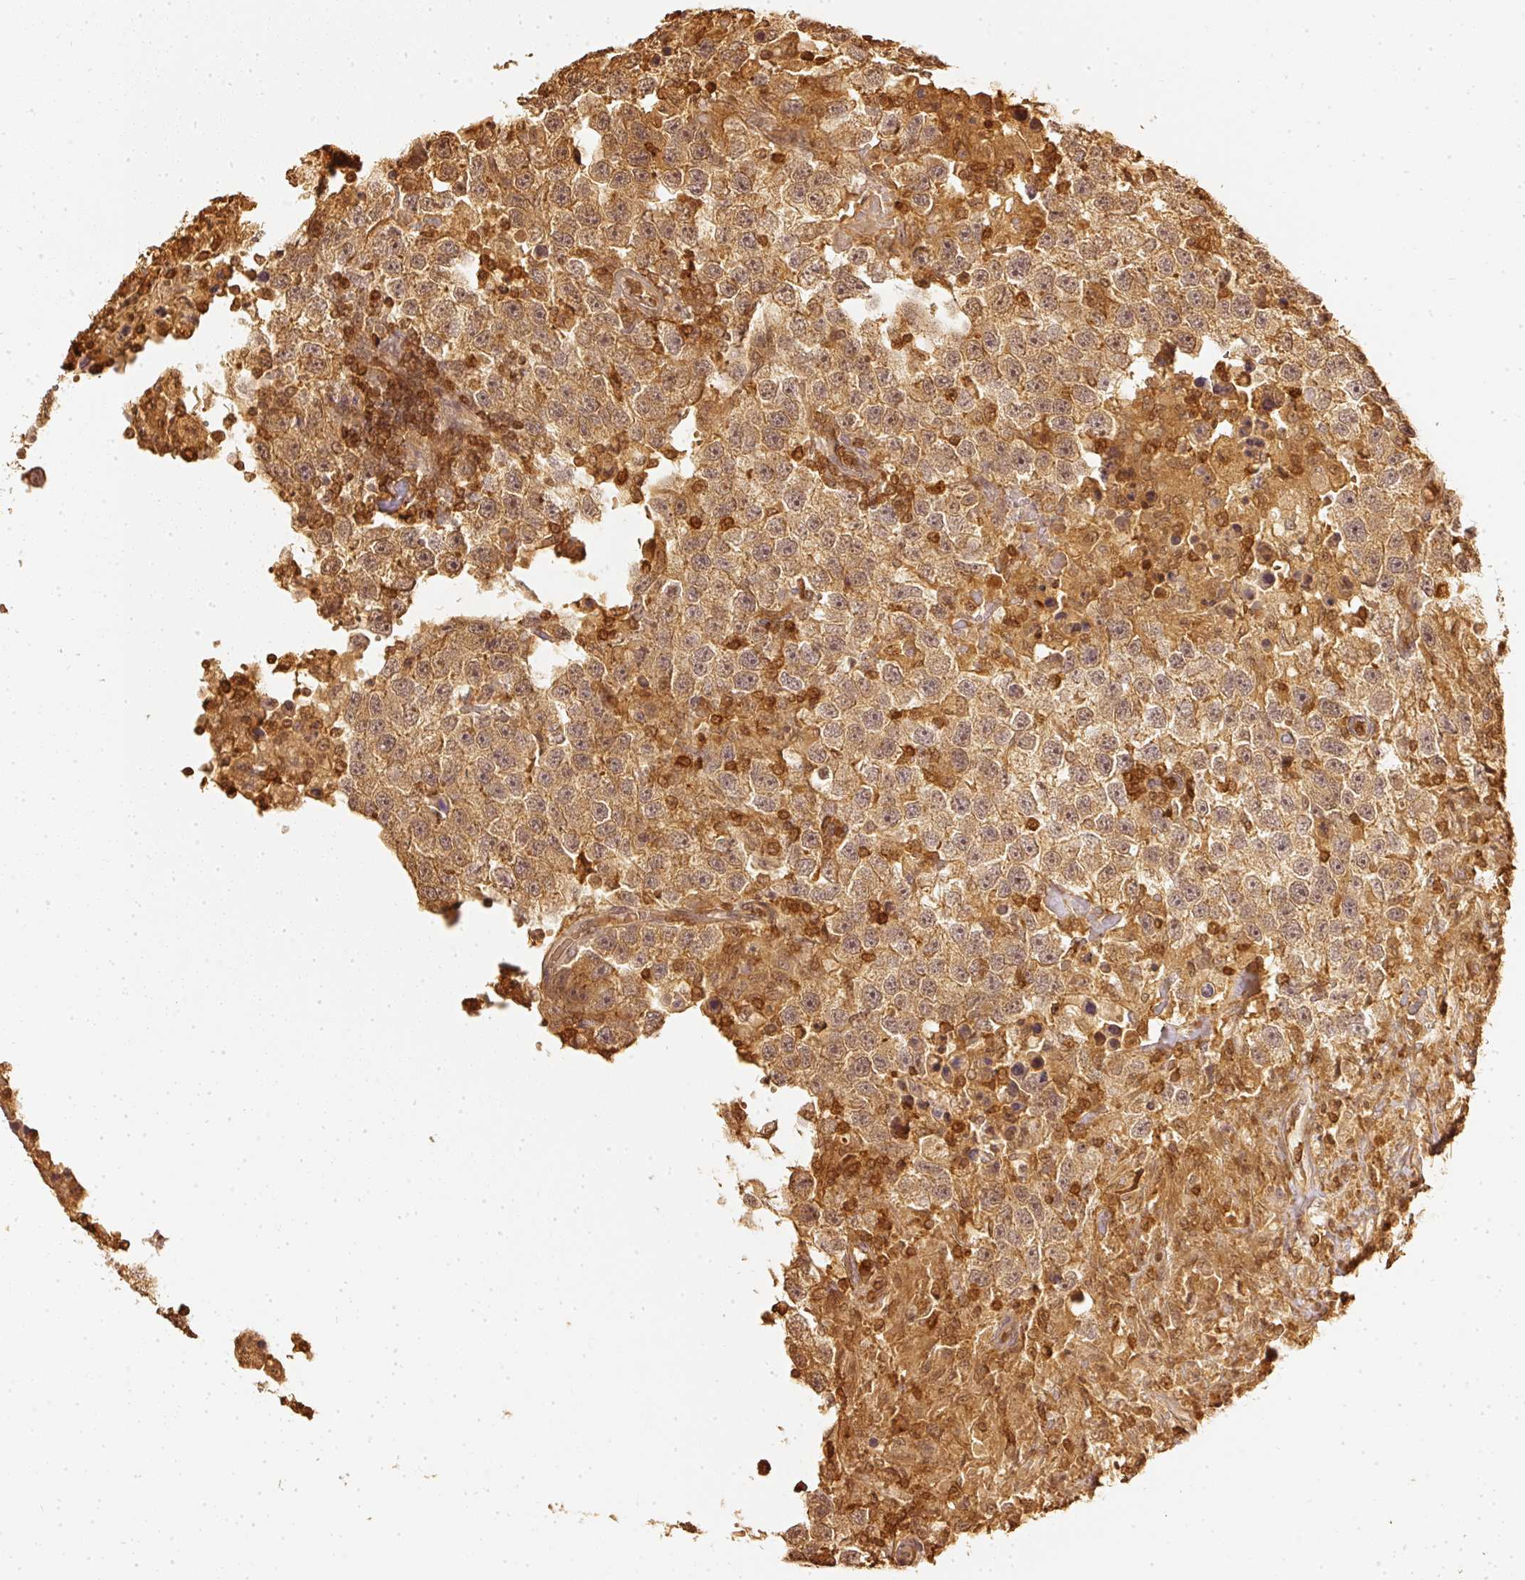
{"staining": {"intensity": "moderate", "quantity": ">75%", "location": "cytoplasmic/membranous"}, "tissue": "testis cancer", "cell_type": "Tumor cells", "image_type": "cancer", "snomed": [{"axis": "morphology", "description": "Carcinoma, Embryonal, NOS"}, {"axis": "topography", "description": "Testis"}], "caption": "The immunohistochemical stain shows moderate cytoplasmic/membranous expression in tumor cells of embryonal carcinoma (testis) tissue.", "gene": "PFN1", "patient": {"sex": "male", "age": 83}}